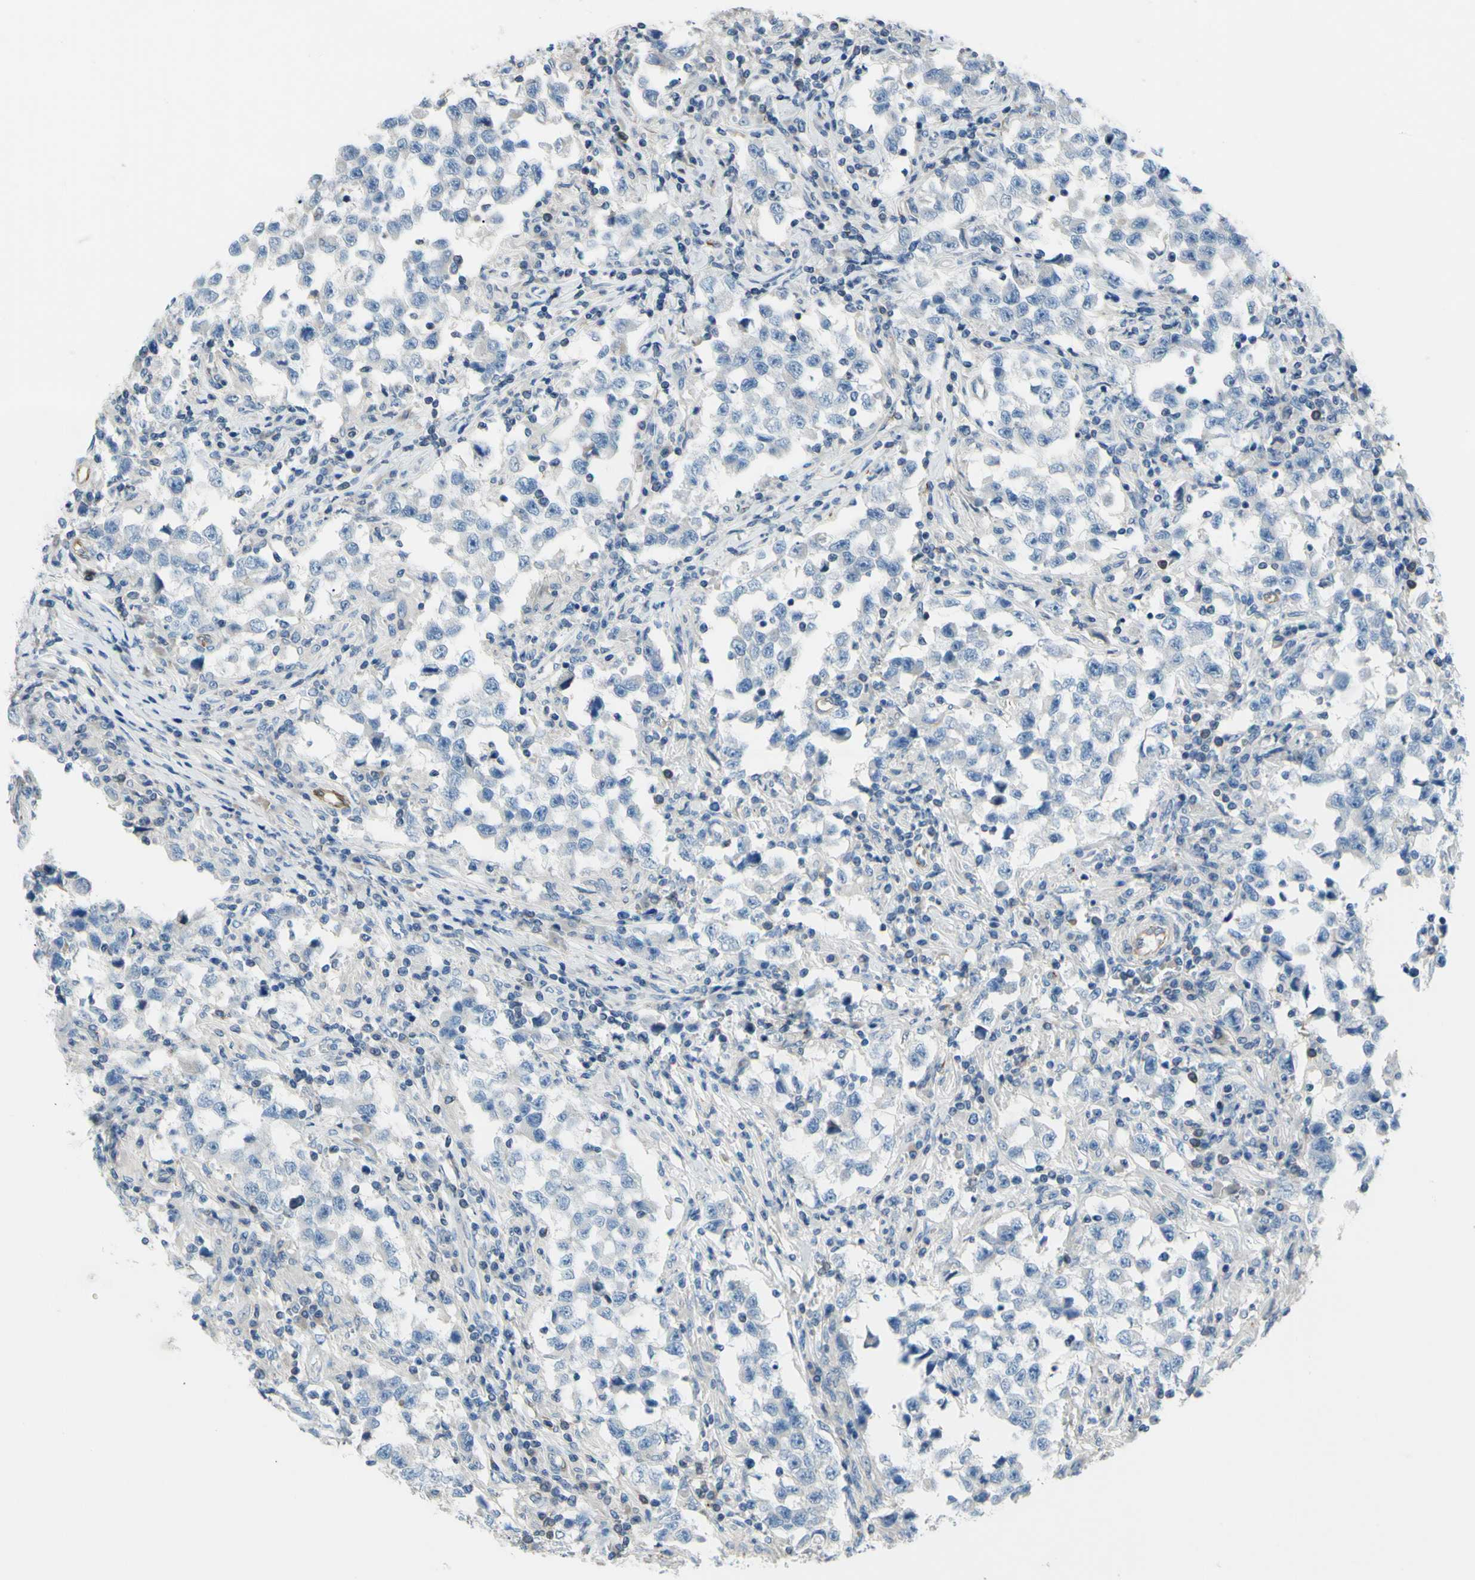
{"staining": {"intensity": "negative", "quantity": "none", "location": "none"}, "tissue": "testis cancer", "cell_type": "Tumor cells", "image_type": "cancer", "snomed": [{"axis": "morphology", "description": "Carcinoma, Embryonal, NOS"}, {"axis": "topography", "description": "Testis"}], "caption": "Immunohistochemical staining of human embryonal carcinoma (testis) displays no significant staining in tumor cells. (DAB (3,3'-diaminobenzidine) IHC with hematoxylin counter stain).", "gene": "PRRG2", "patient": {"sex": "male", "age": 21}}